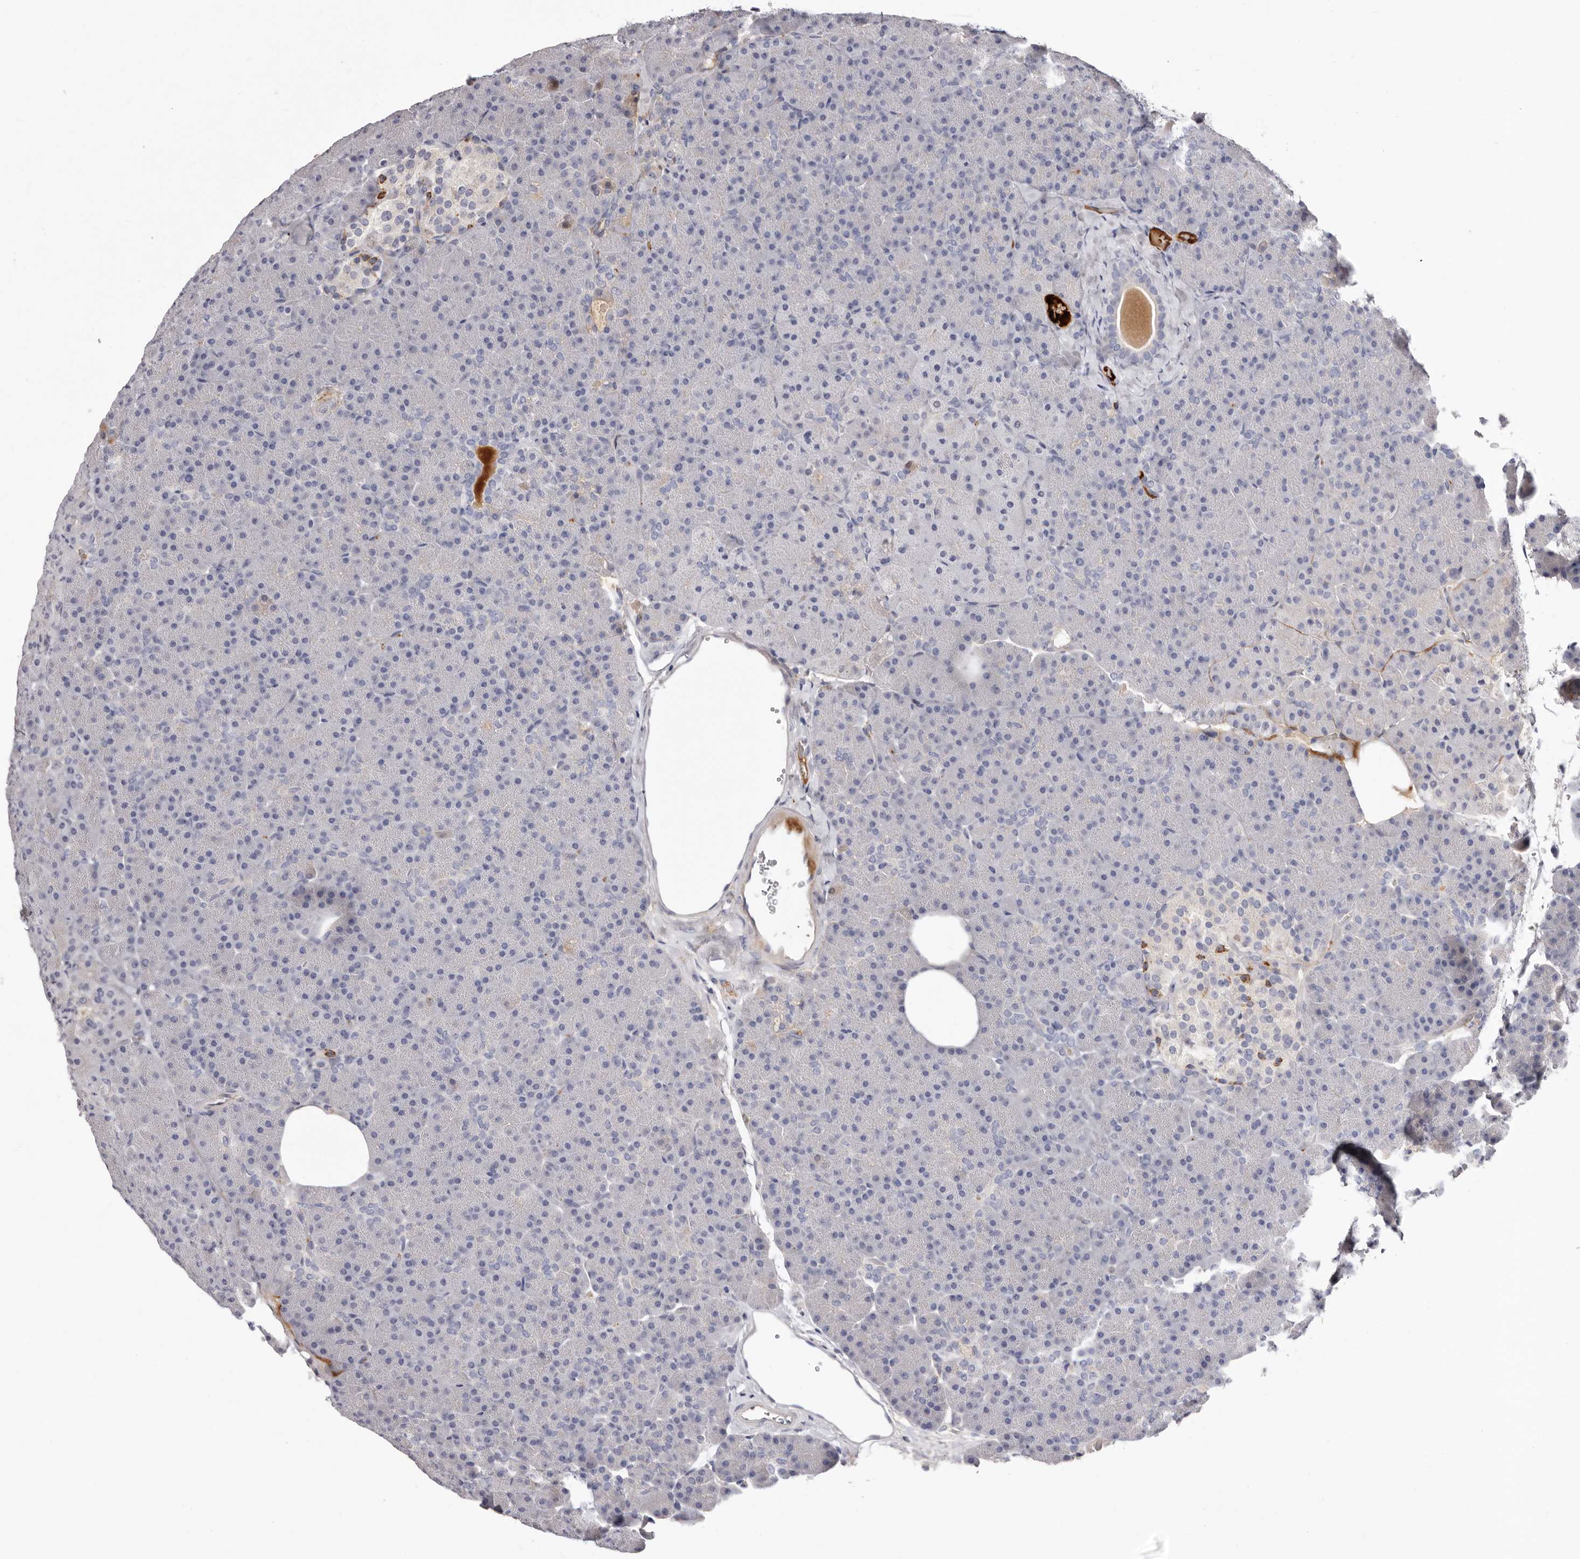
{"staining": {"intensity": "negative", "quantity": "none", "location": "none"}, "tissue": "pancreas", "cell_type": "Exocrine glandular cells", "image_type": "normal", "snomed": [{"axis": "morphology", "description": "Normal tissue, NOS"}, {"axis": "morphology", "description": "Carcinoid, malignant, NOS"}, {"axis": "topography", "description": "Pancreas"}], "caption": "Histopathology image shows no significant protein positivity in exocrine glandular cells of benign pancreas.", "gene": "LMLN", "patient": {"sex": "female", "age": 35}}